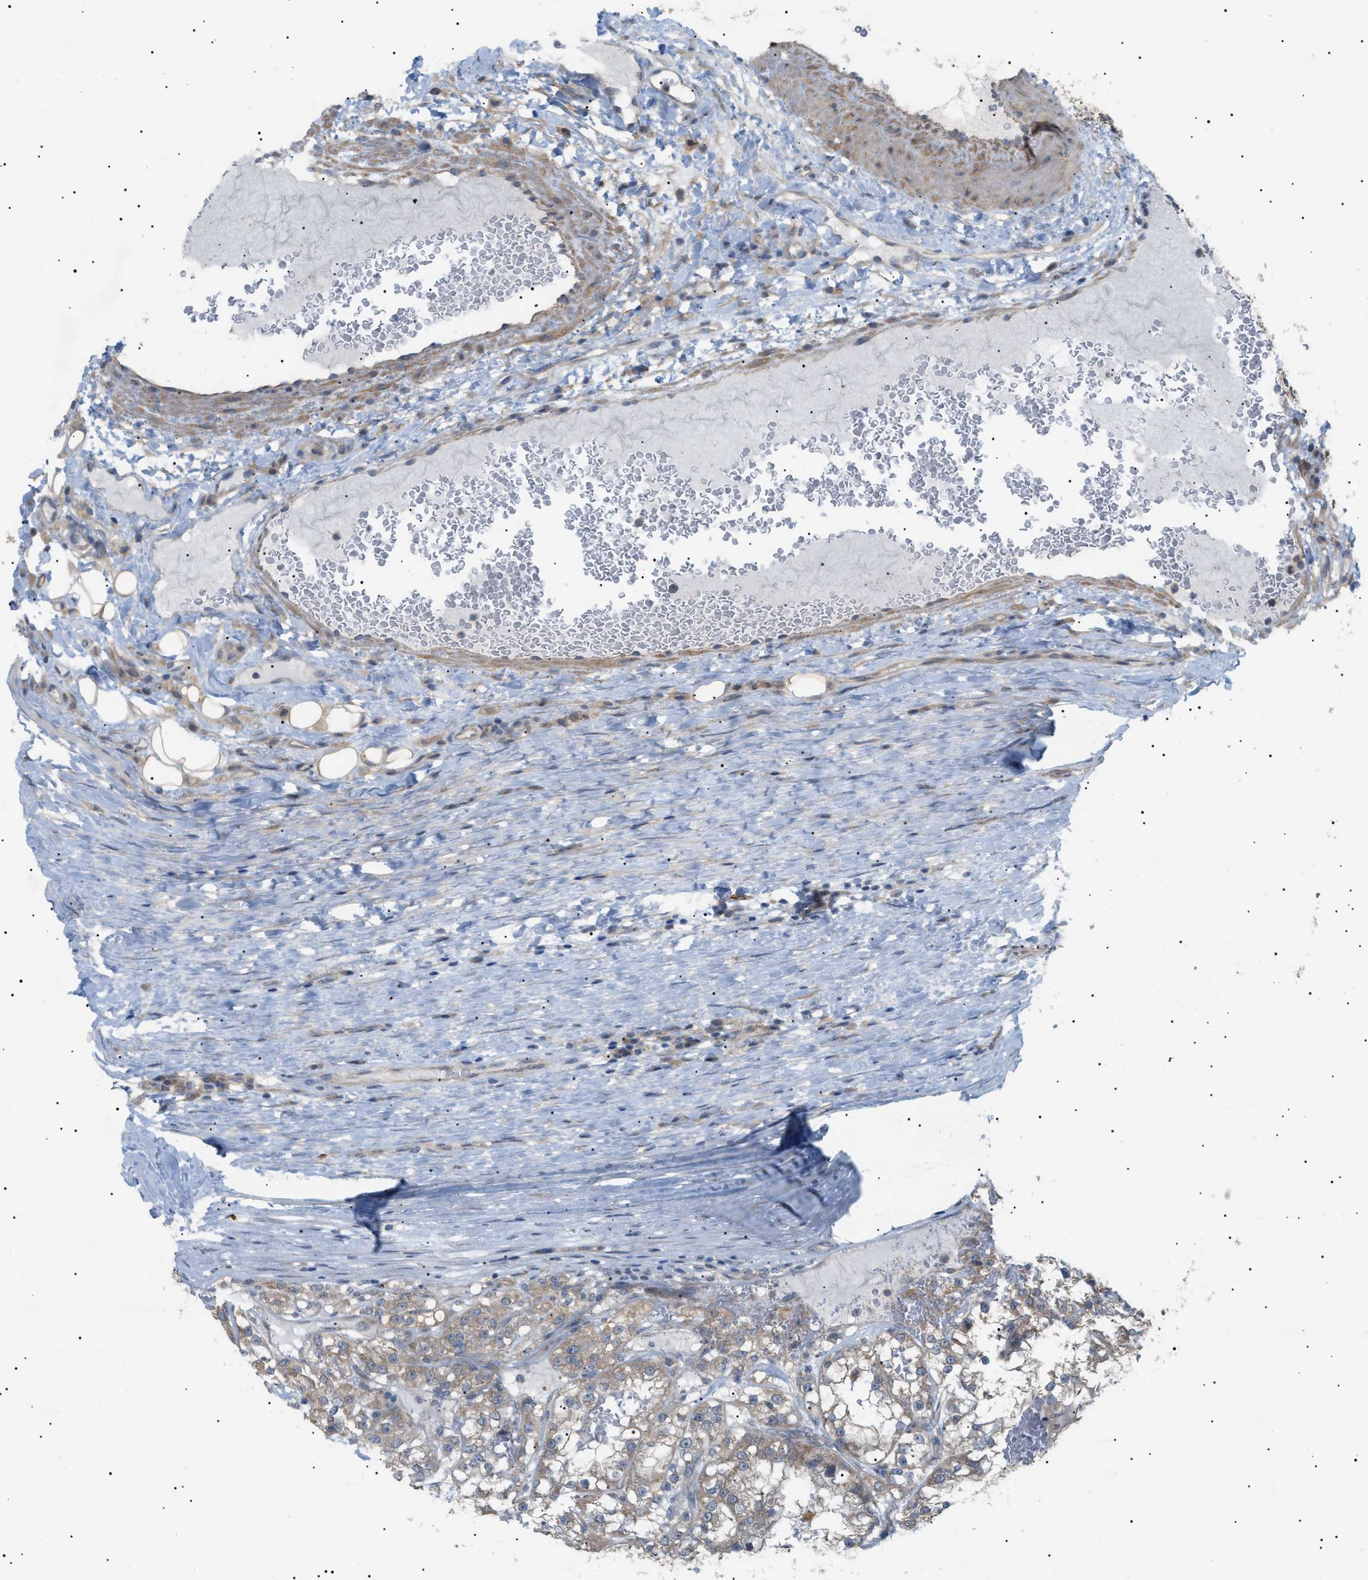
{"staining": {"intensity": "weak", "quantity": "25%-75%", "location": "cytoplasmic/membranous"}, "tissue": "renal cancer", "cell_type": "Tumor cells", "image_type": "cancer", "snomed": [{"axis": "morphology", "description": "Adenocarcinoma, NOS"}, {"axis": "topography", "description": "Kidney"}], "caption": "Immunohistochemistry (DAB (3,3'-diaminobenzidine)) staining of adenocarcinoma (renal) reveals weak cytoplasmic/membranous protein staining in about 25%-75% of tumor cells.", "gene": "IRS2", "patient": {"sex": "female", "age": 52}}